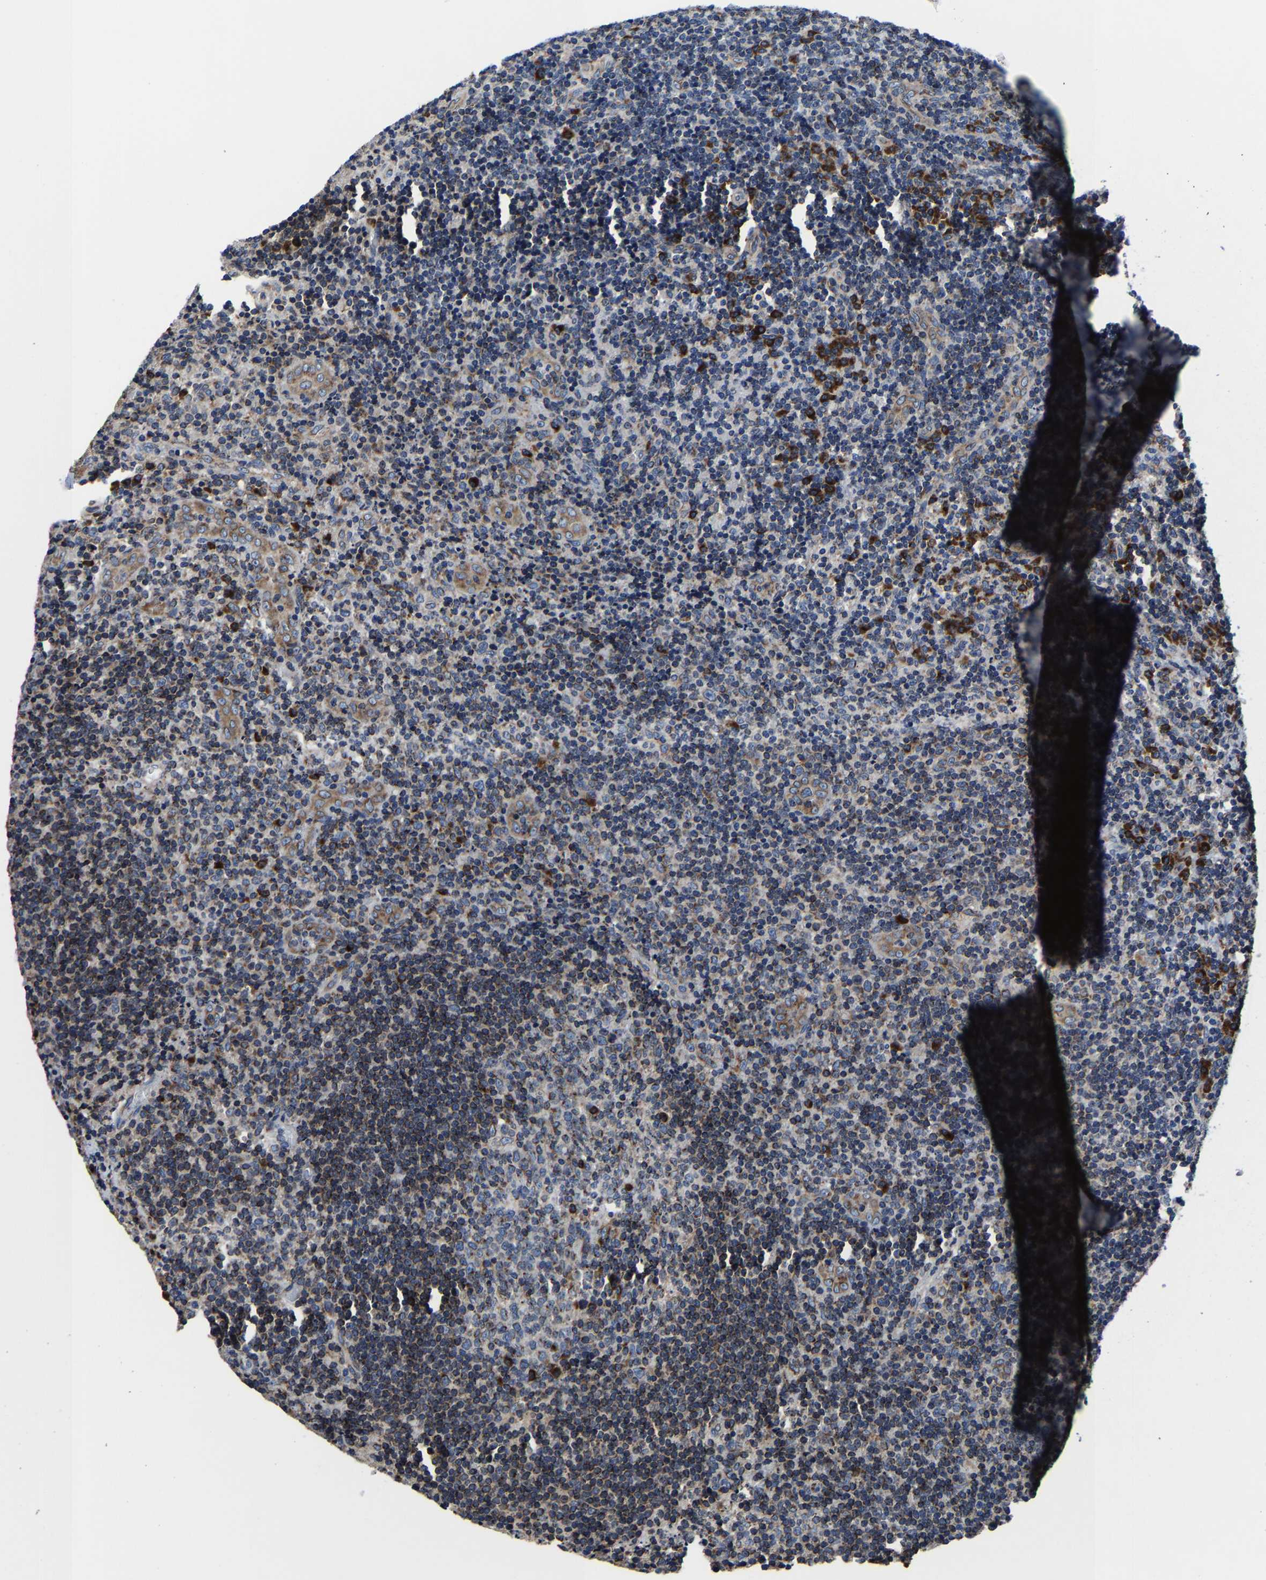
{"staining": {"intensity": "weak", "quantity": "25%-75%", "location": "cytoplasmic/membranous"}, "tissue": "lymphoma", "cell_type": "Tumor cells", "image_type": "cancer", "snomed": [{"axis": "morphology", "description": "Malignant lymphoma, non-Hodgkin's type, High grade"}, {"axis": "topography", "description": "Tonsil"}], "caption": "Immunohistochemistry (IHC) of human lymphoma displays low levels of weak cytoplasmic/membranous expression in about 25%-75% of tumor cells.", "gene": "EBAG9", "patient": {"sex": "female", "age": 36}}